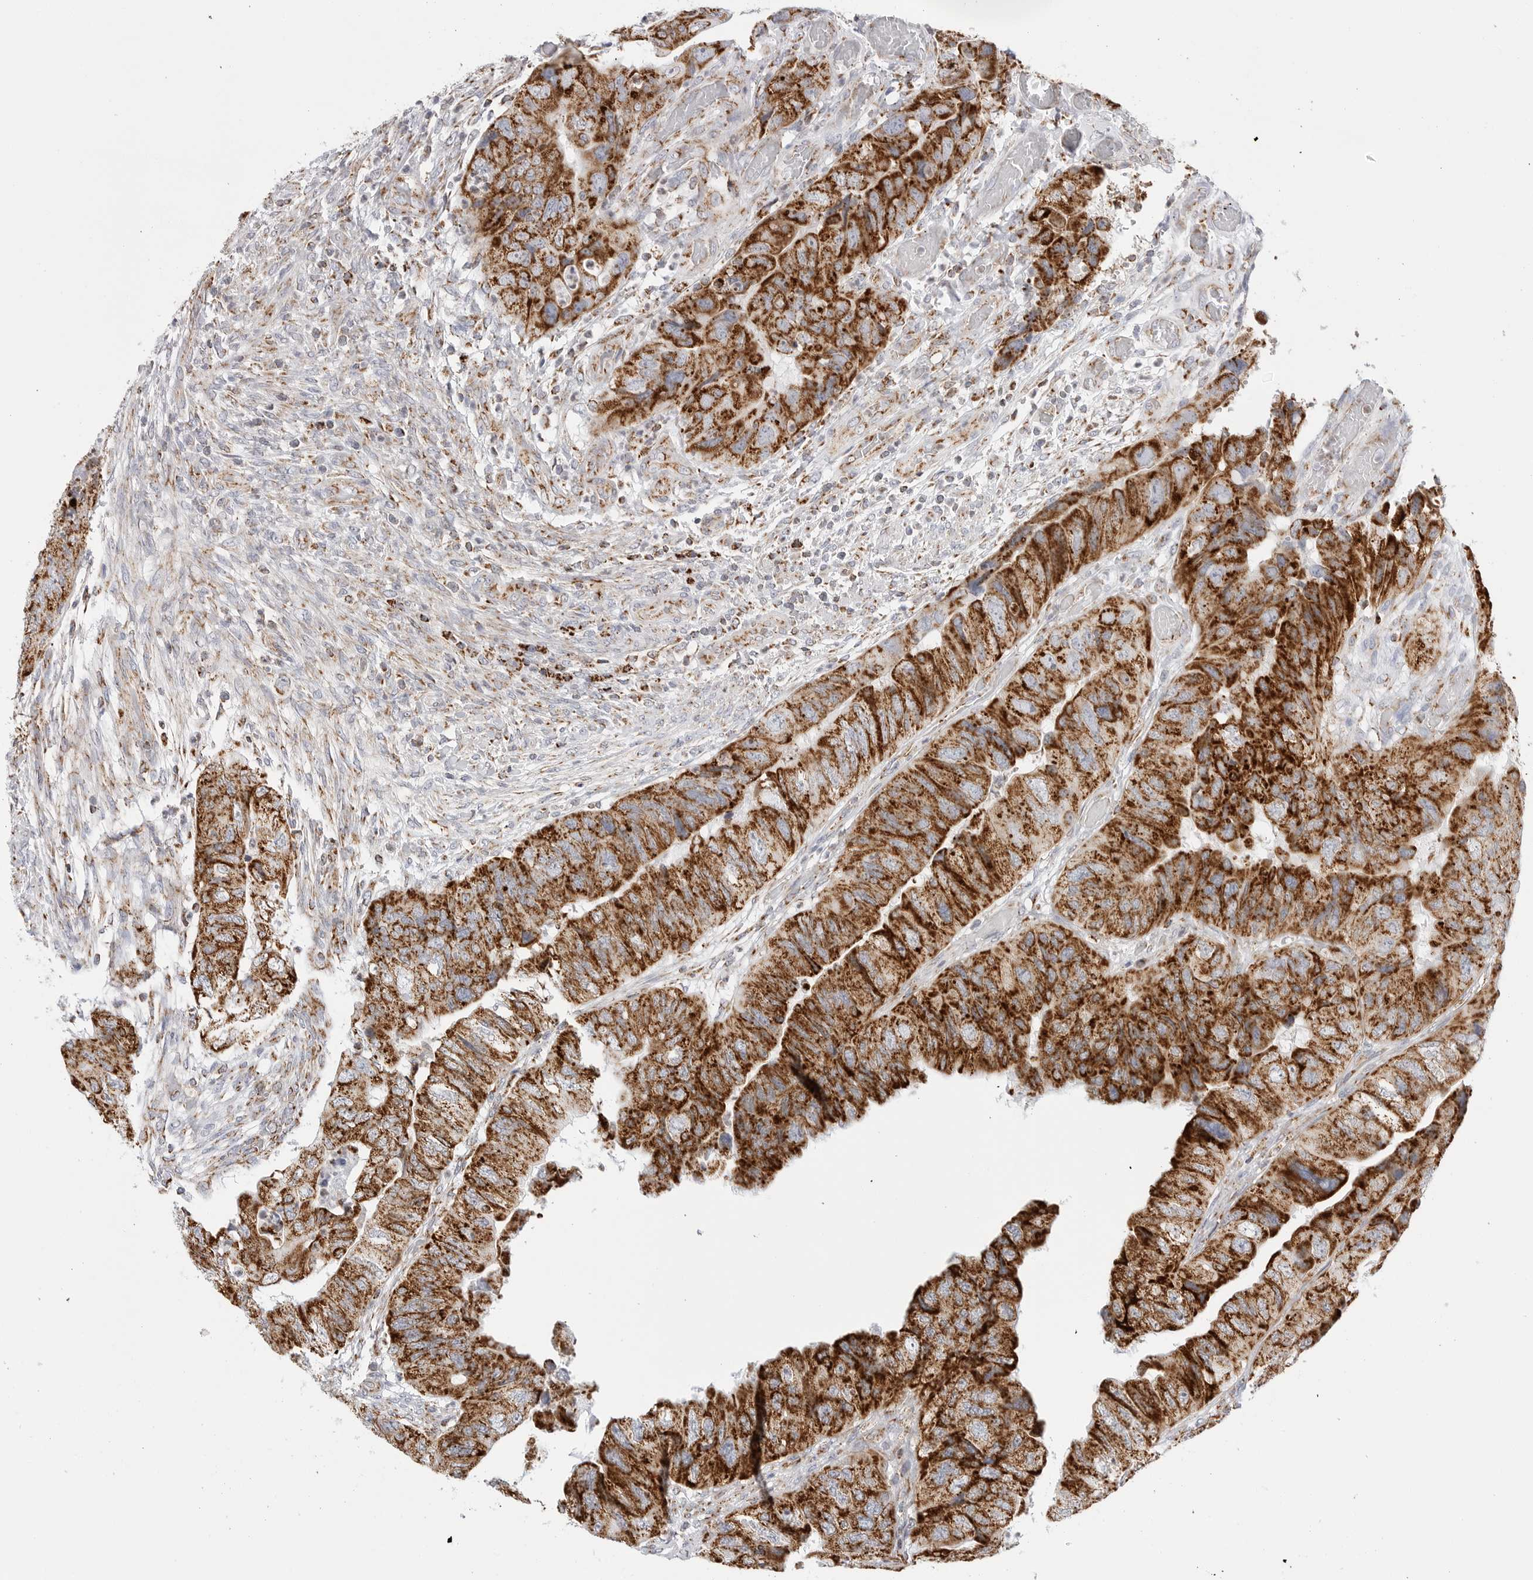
{"staining": {"intensity": "strong", "quantity": ">75%", "location": "cytoplasmic/membranous"}, "tissue": "colorectal cancer", "cell_type": "Tumor cells", "image_type": "cancer", "snomed": [{"axis": "morphology", "description": "Adenocarcinoma, NOS"}, {"axis": "topography", "description": "Rectum"}], "caption": "IHC image of neoplastic tissue: human colorectal cancer (adenocarcinoma) stained using immunohistochemistry (IHC) exhibits high levels of strong protein expression localized specifically in the cytoplasmic/membranous of tumor cells, appearing as a cytoplasmic/membranous brown color.", "gene": "ATP5IF1", "patient": {"sex": "male", "age": 63}}